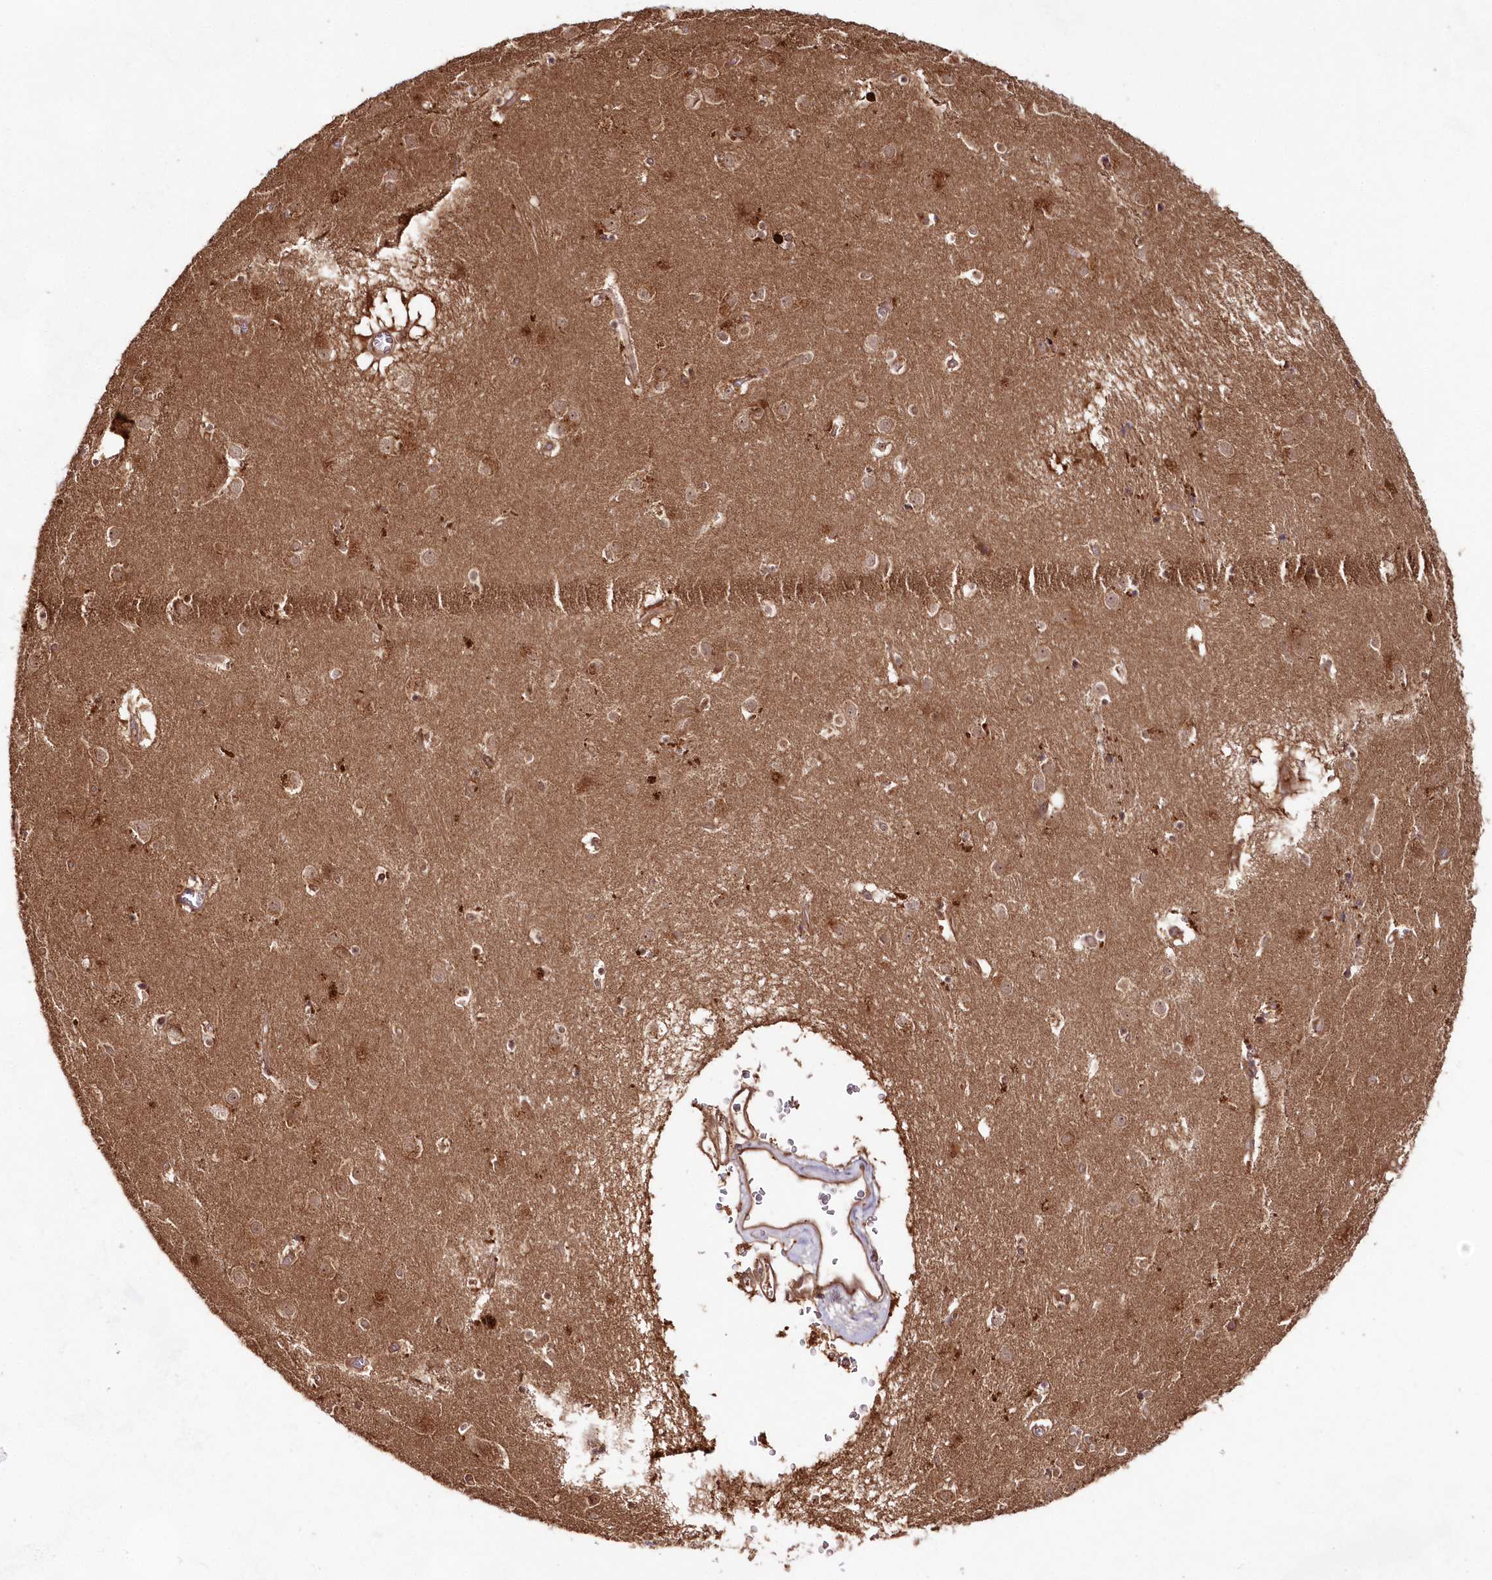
{"staining": {"intensity": "negative", "quantity": "none", "location": "none"}, "tissue": "caudate", "cell_type": "Glial cells", "image_type": "normal", "snomed": [{"axis": "morphology", "description": "Normal tissue, NOS"}, {"axis": "topography", "description": "Lateral ventricle wall"}], "caption": "Protein analysis of normal caudate displays no significant expression in glial cells.", "gene": "IMPA1", "patient": {"sex": "male", "age": 70}}